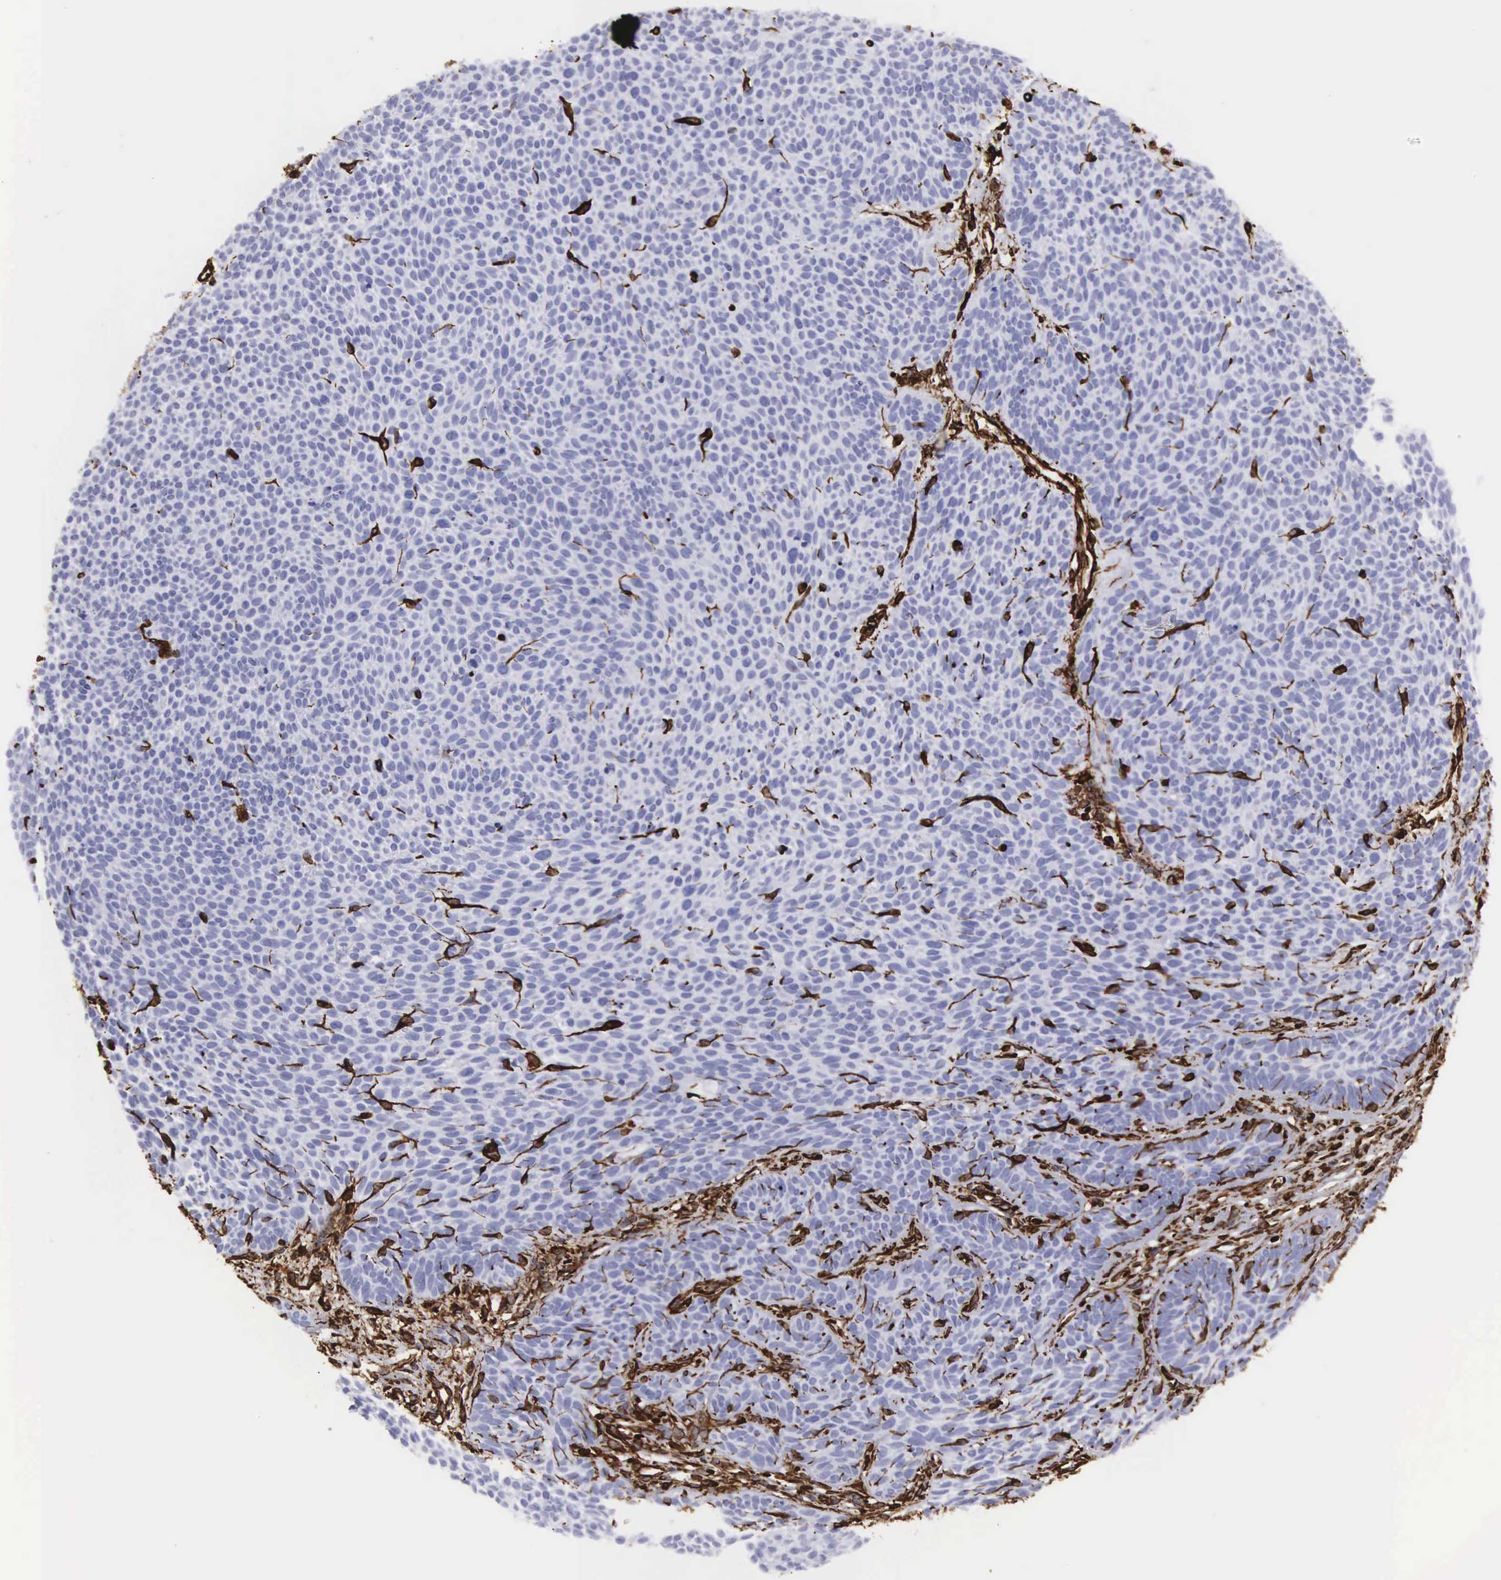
{"staining": {"intensity": "strong", "quantity": "<25%", "location": "cytoplasmic/membranous"}, "tissue": "skin cancer", "cell_type": "Tumor cells", "image_type": "cancer", "snomed": [{"axis": "morphology", "description": "Basal cell carcinoma"}, {"axis": "topography", "description": "Skin"}], "caption": "The photomicrograph displays a brown stain indicating the presence of a protein in the cytoplasmic/membranous of tumor cells in skin basal cell carcinoma. Nuclei are stained in blue.", "gene": "VIM", "patient": {"sex": "male", "age": 84}}